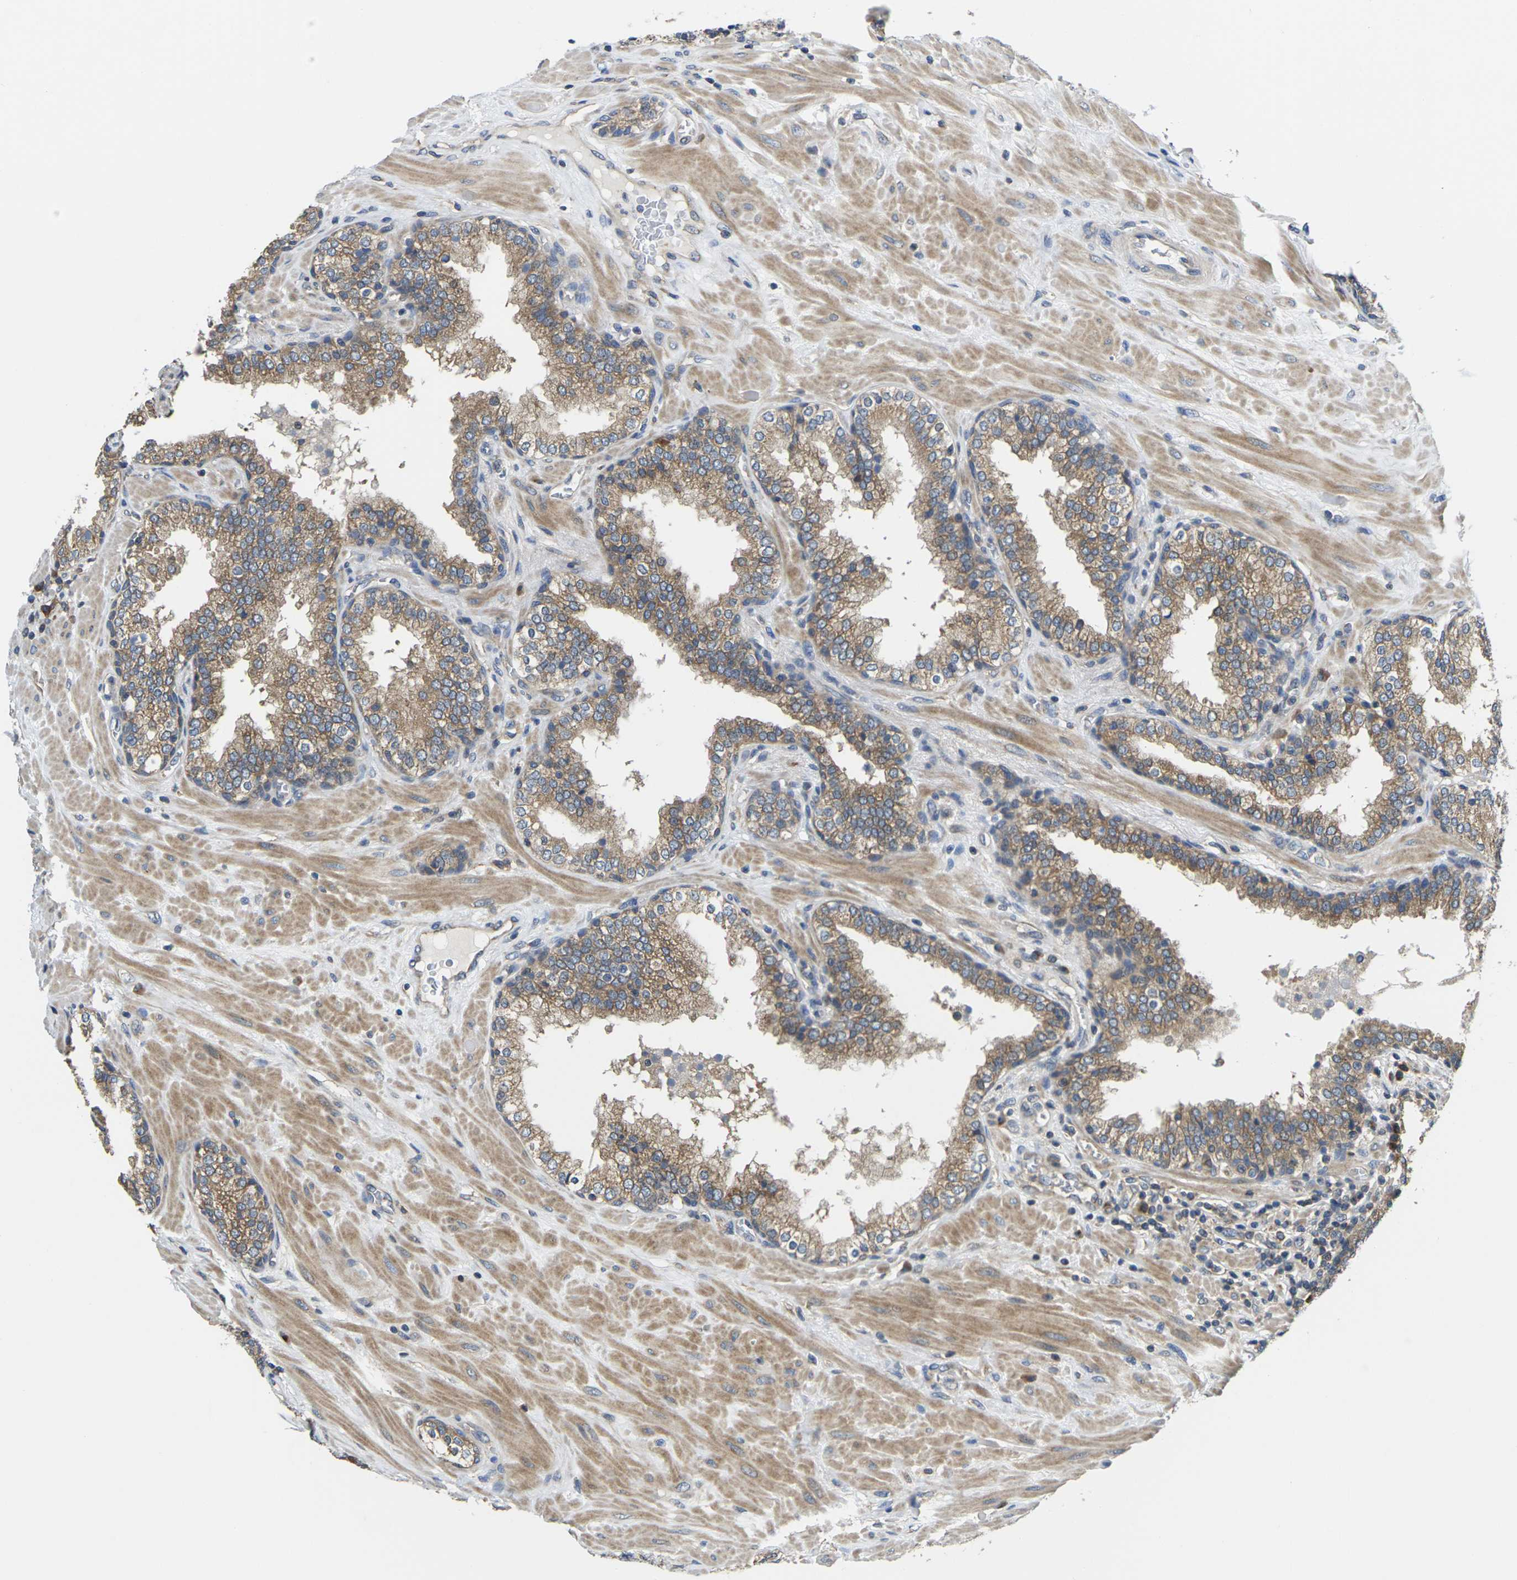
{"staining": {"intensity": "moderate", "quantity": "25%-75%", "location": "cytoplasmic/membranous"}, "tissue": "prostate", "cell_type": "Glandular cells", "image_type": "normal", "snomed": [{"axis": "morphology", "description": "Normal tissue, NOS"}, {"axis": "topography", "description": "Prostate"}], "caption": "A brown stain highlights moderate cytoplasmic/membranous expression of a protein in glandular cells of benign prostate. (Stains: DAB in brown, nuclei in blue, Microscopy: brightfield microscopy at high magnification).", "gene": "TMCC2", "patient": {"sex": "male", "age": 51}}